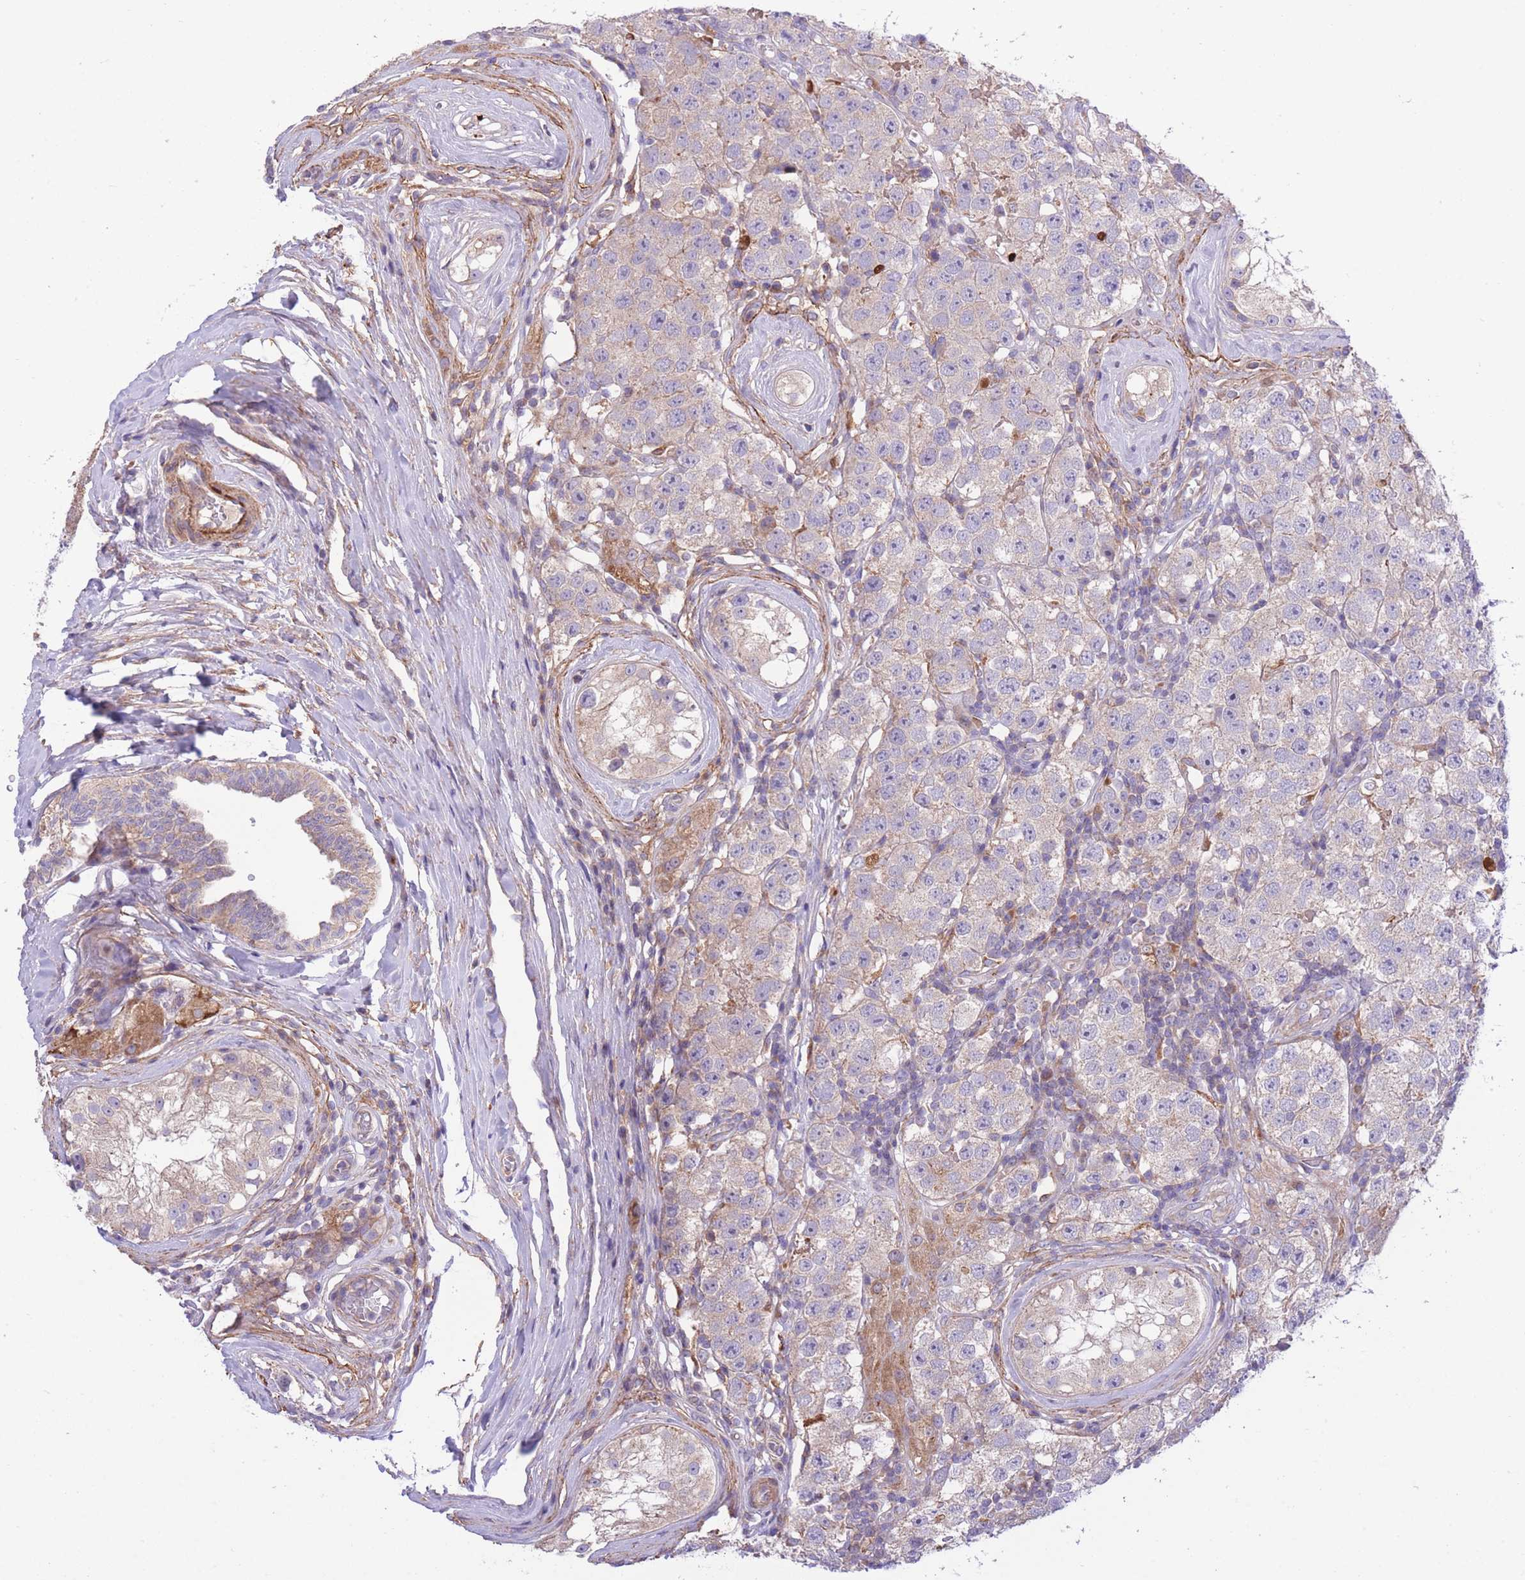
{"staining": {"intensity": "negative", "quantity": "none", "location": "none"}, "tissue": "testis cancer", "cell_type": "Tumor cells", "image_type": "cancer", "snomed": [{"axis": "morphology", "description": "Seminoma, NOS"}, {"axis": "topography", "description": "Testis"}], "caption": "The micrograph displays no significant expression in tumor cells of testis cancer.", "gene": "ATP13A2", "patient": {"sex": "male", "age": 34}}